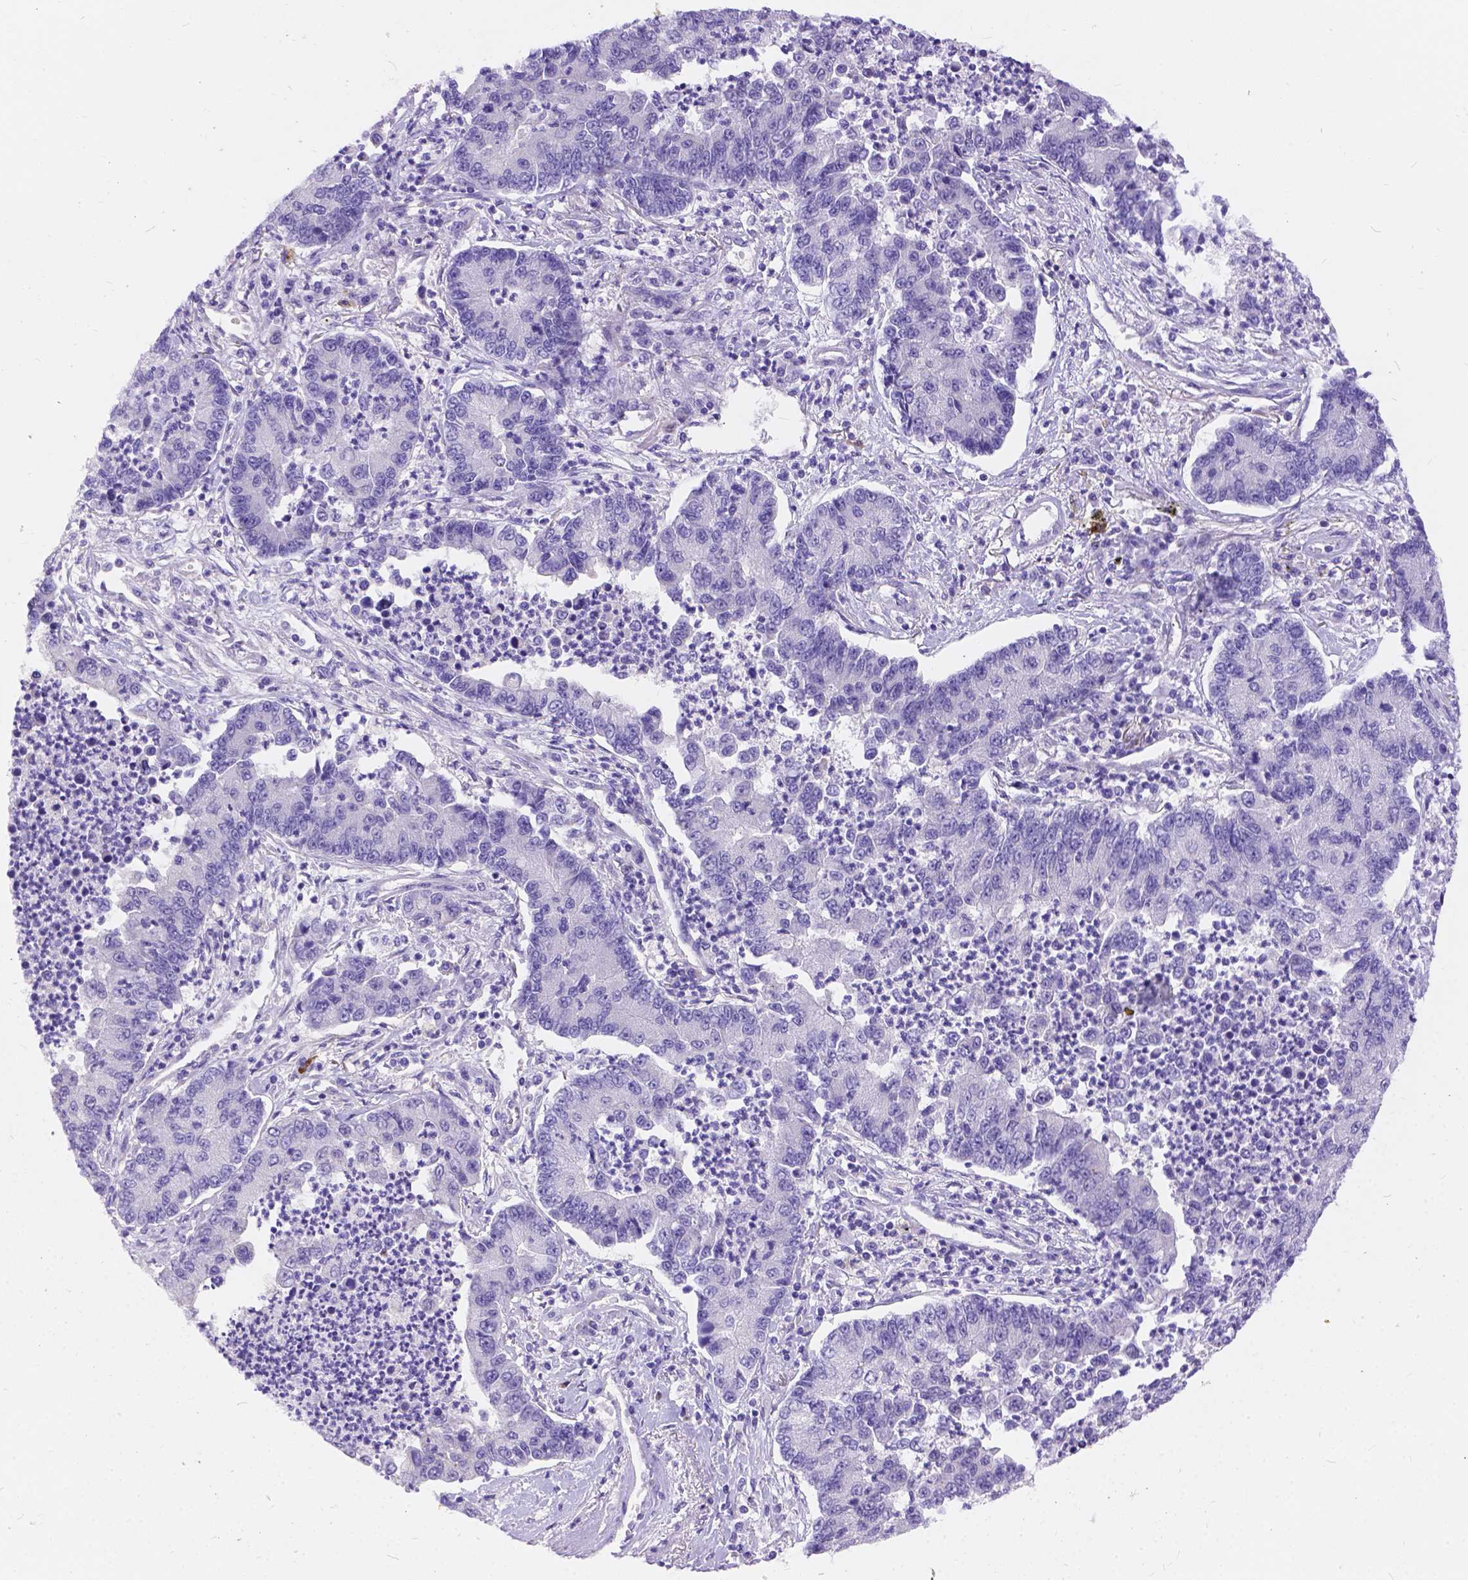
{"staining": {"intensity": "negative", "quantity": "none", "location": "none"}, "tissue": "lung cancer", "cell_type": "Tumor cells", "image_type": "cancer", "snomed": [{"axis": "morphology", "description": "Adenocarcinoma, NOS"}, {"axis": "topography", "description": "Lung"}], "caption": "This is an immunohistochemistry histopathology image of human lung cancer. There is no expression in tumor cells.", "gene": "DLEC1", "patient": {"sex": "female", "age": 57}}